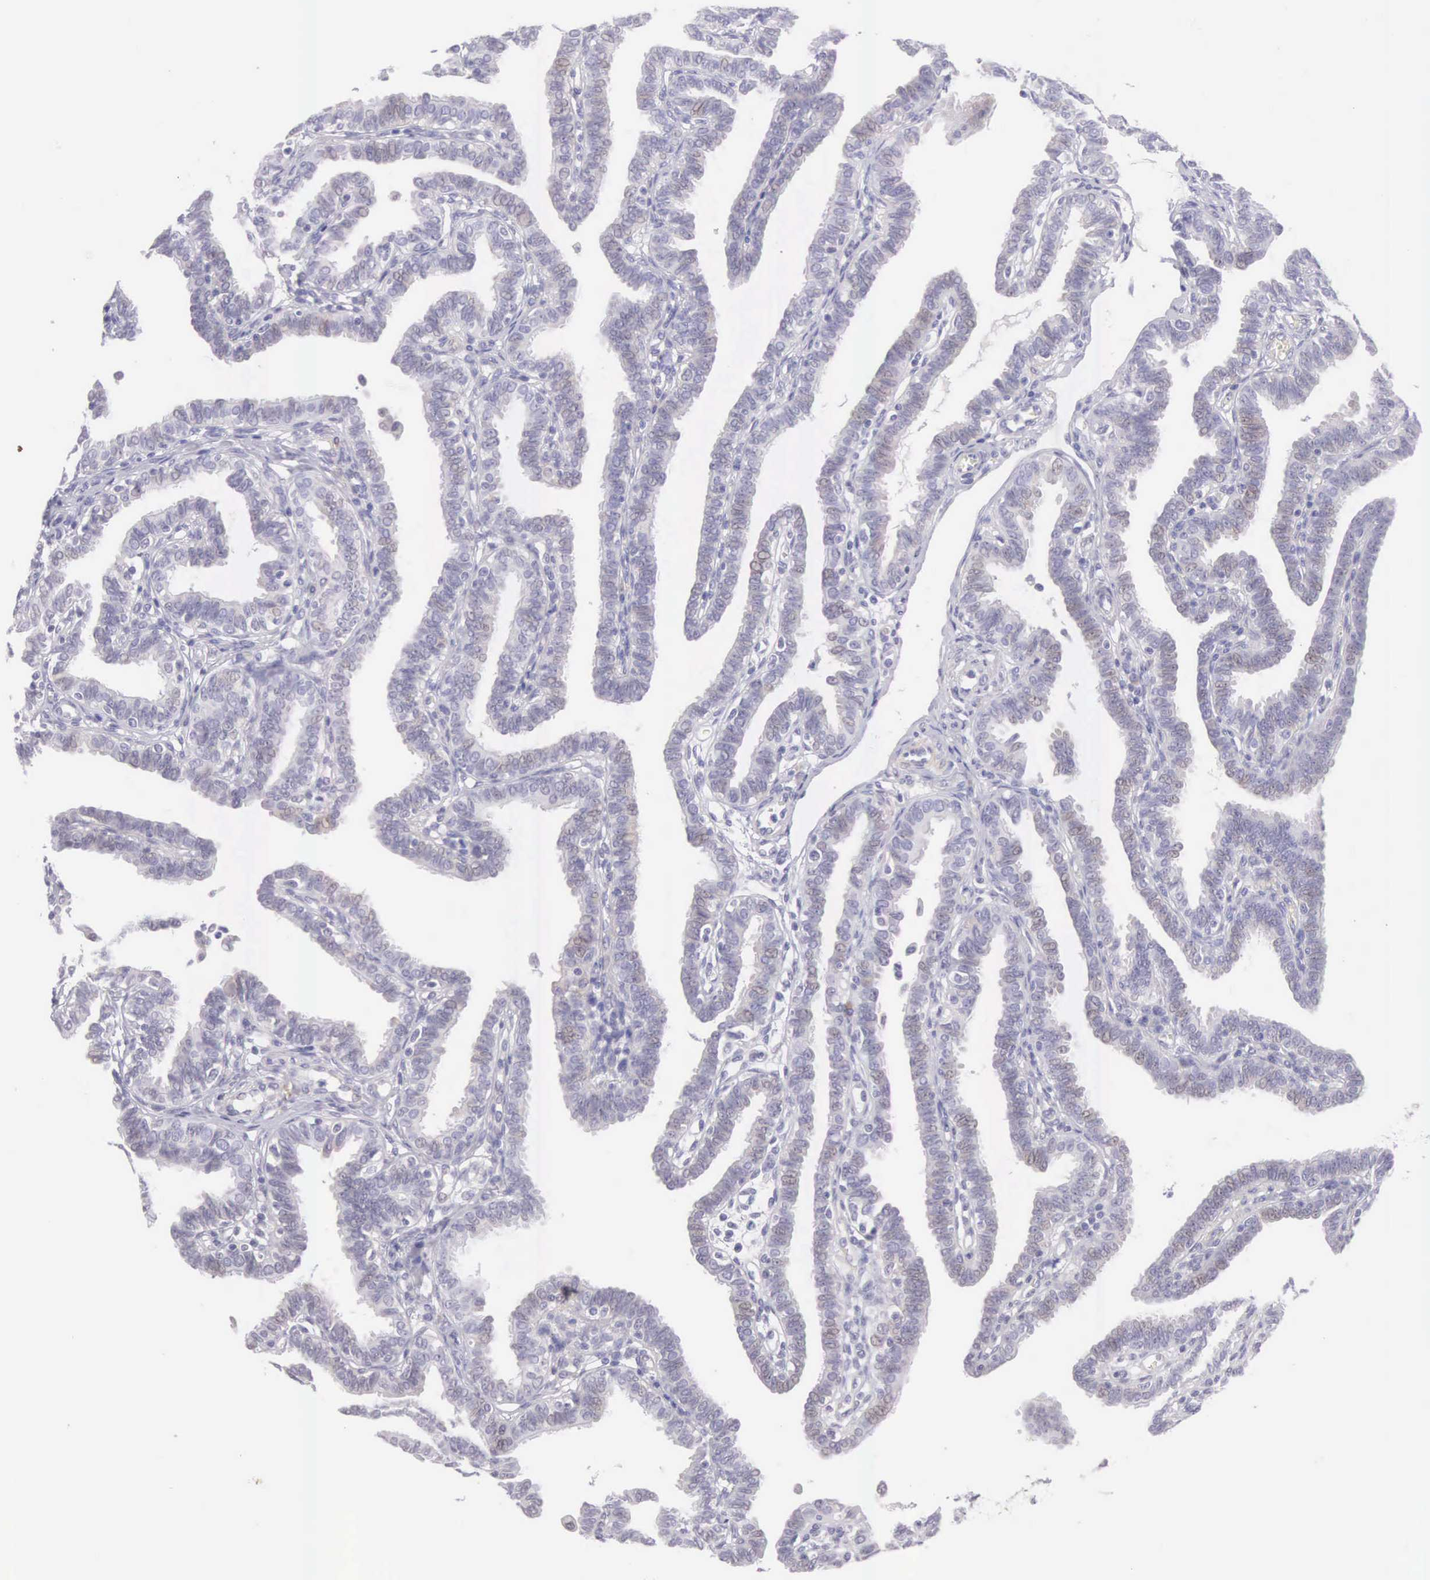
{"staining": {"intensity": "weak", "quantity": "<25%", "location": "cytoplasmic/membranous"}, "tissue": "fallopian tube", "cell_type": "Glandular cells", "image_type": "normal", "snomed": [{"axis": "morphology", "description": "Normal tissue, NOS"}, {"axis": "topography", "description": "Fallopian tube"}], "caption": "Immunohistochemistry image of unremarkable fallopian tube stained for a protein (brown), which shows no staining in glandular cells.", "gene": "ARFGAP3", "patient": {"sex": "female", "age": 41}}